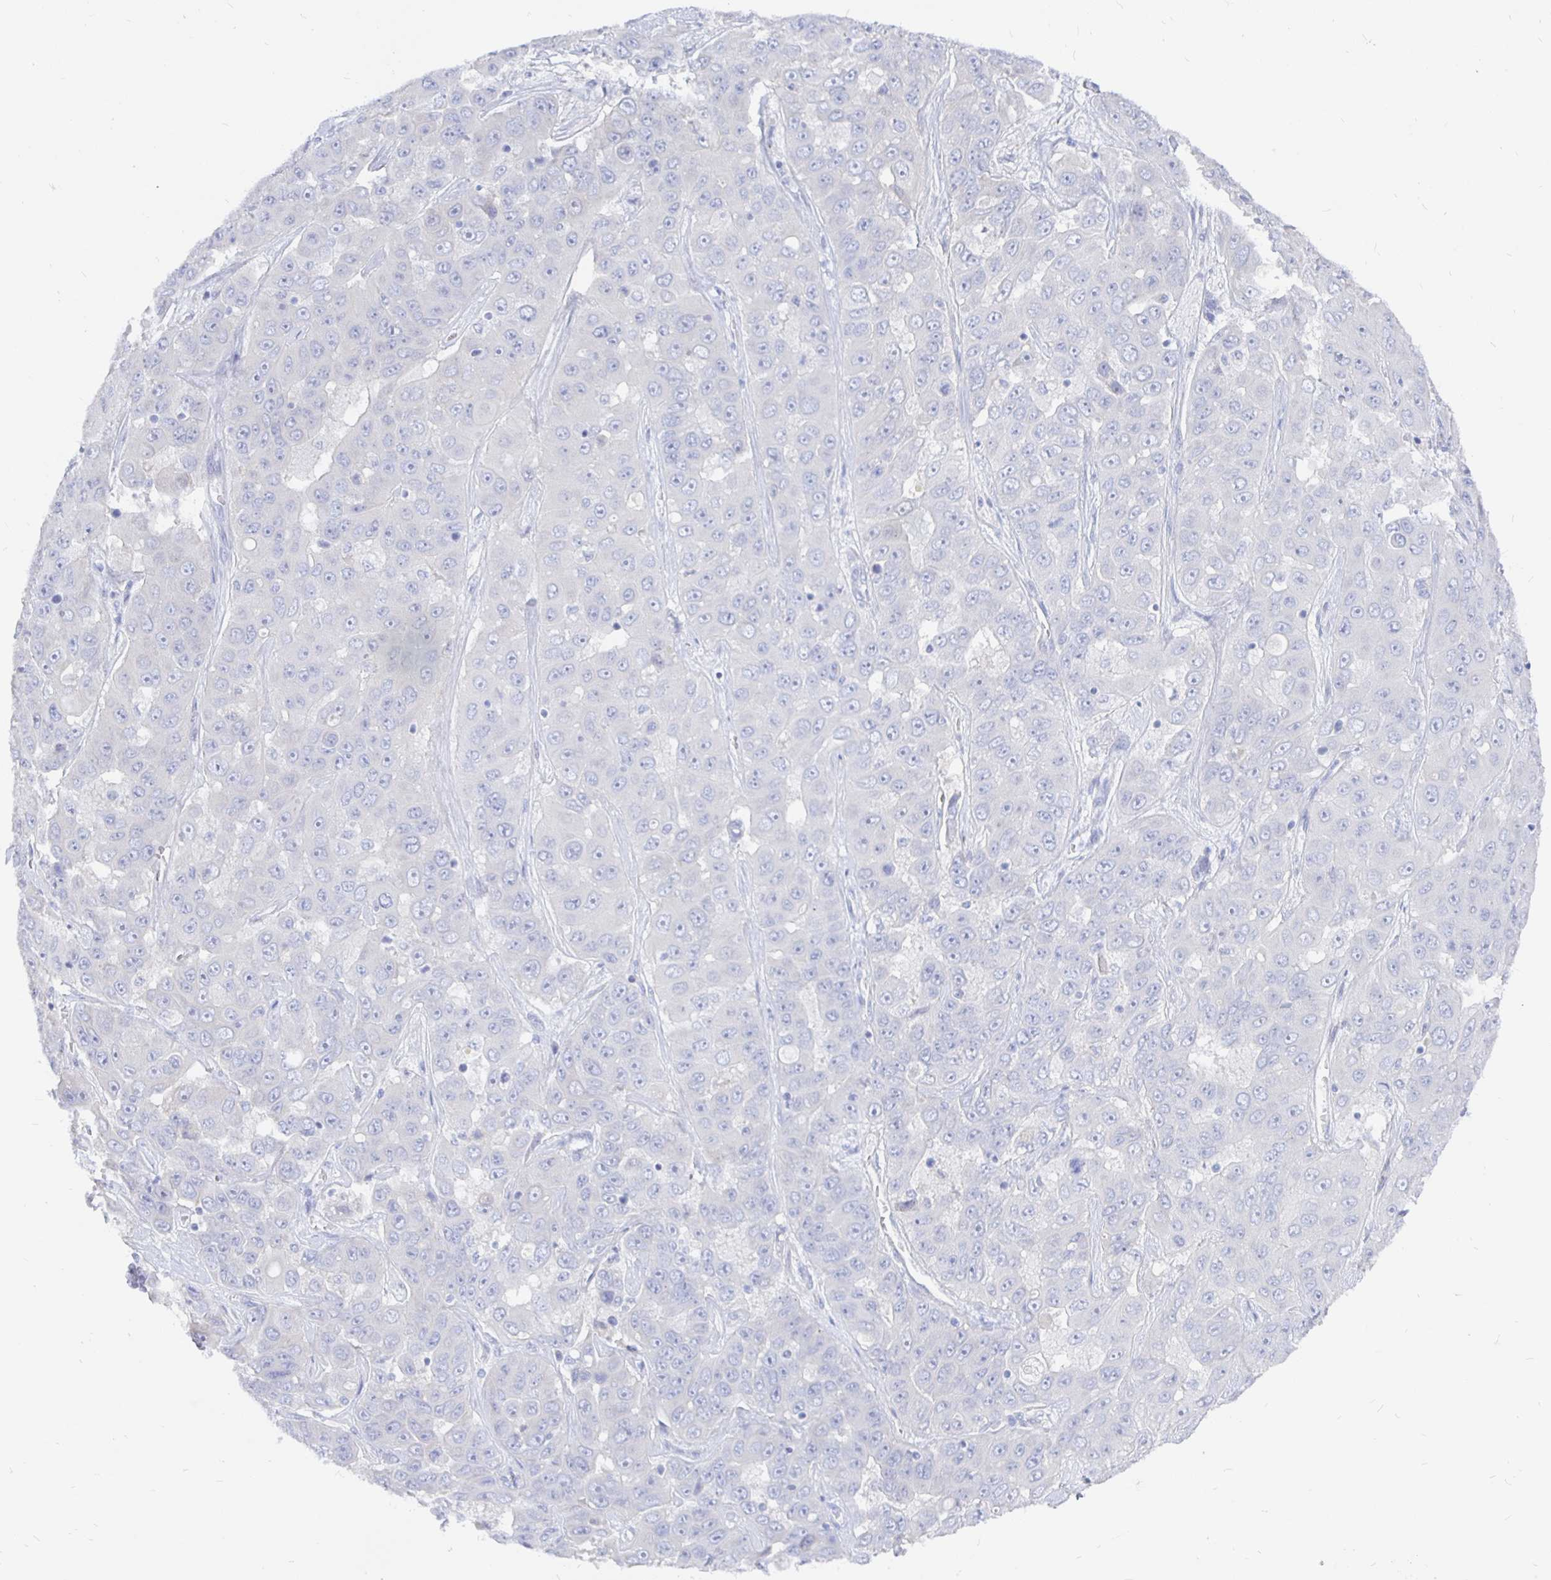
{"staining": {"intensity": "negative", "quantity": "none", "location": "none"}, "tissue": "liver cancer", "cell_type": "Tumor cells", "image_type": "cancer", "snomed": [{"axis": "morphology", "description": "Cholangiocarcinoma"}, {"axis": "topography", "description": "Liver"}], "caption": "Immunohistochemical staining of liver cancer shows no significant positivity in tumor cells.", "gene": "COX16", "patient": {"sex": "female", "age": 52}}